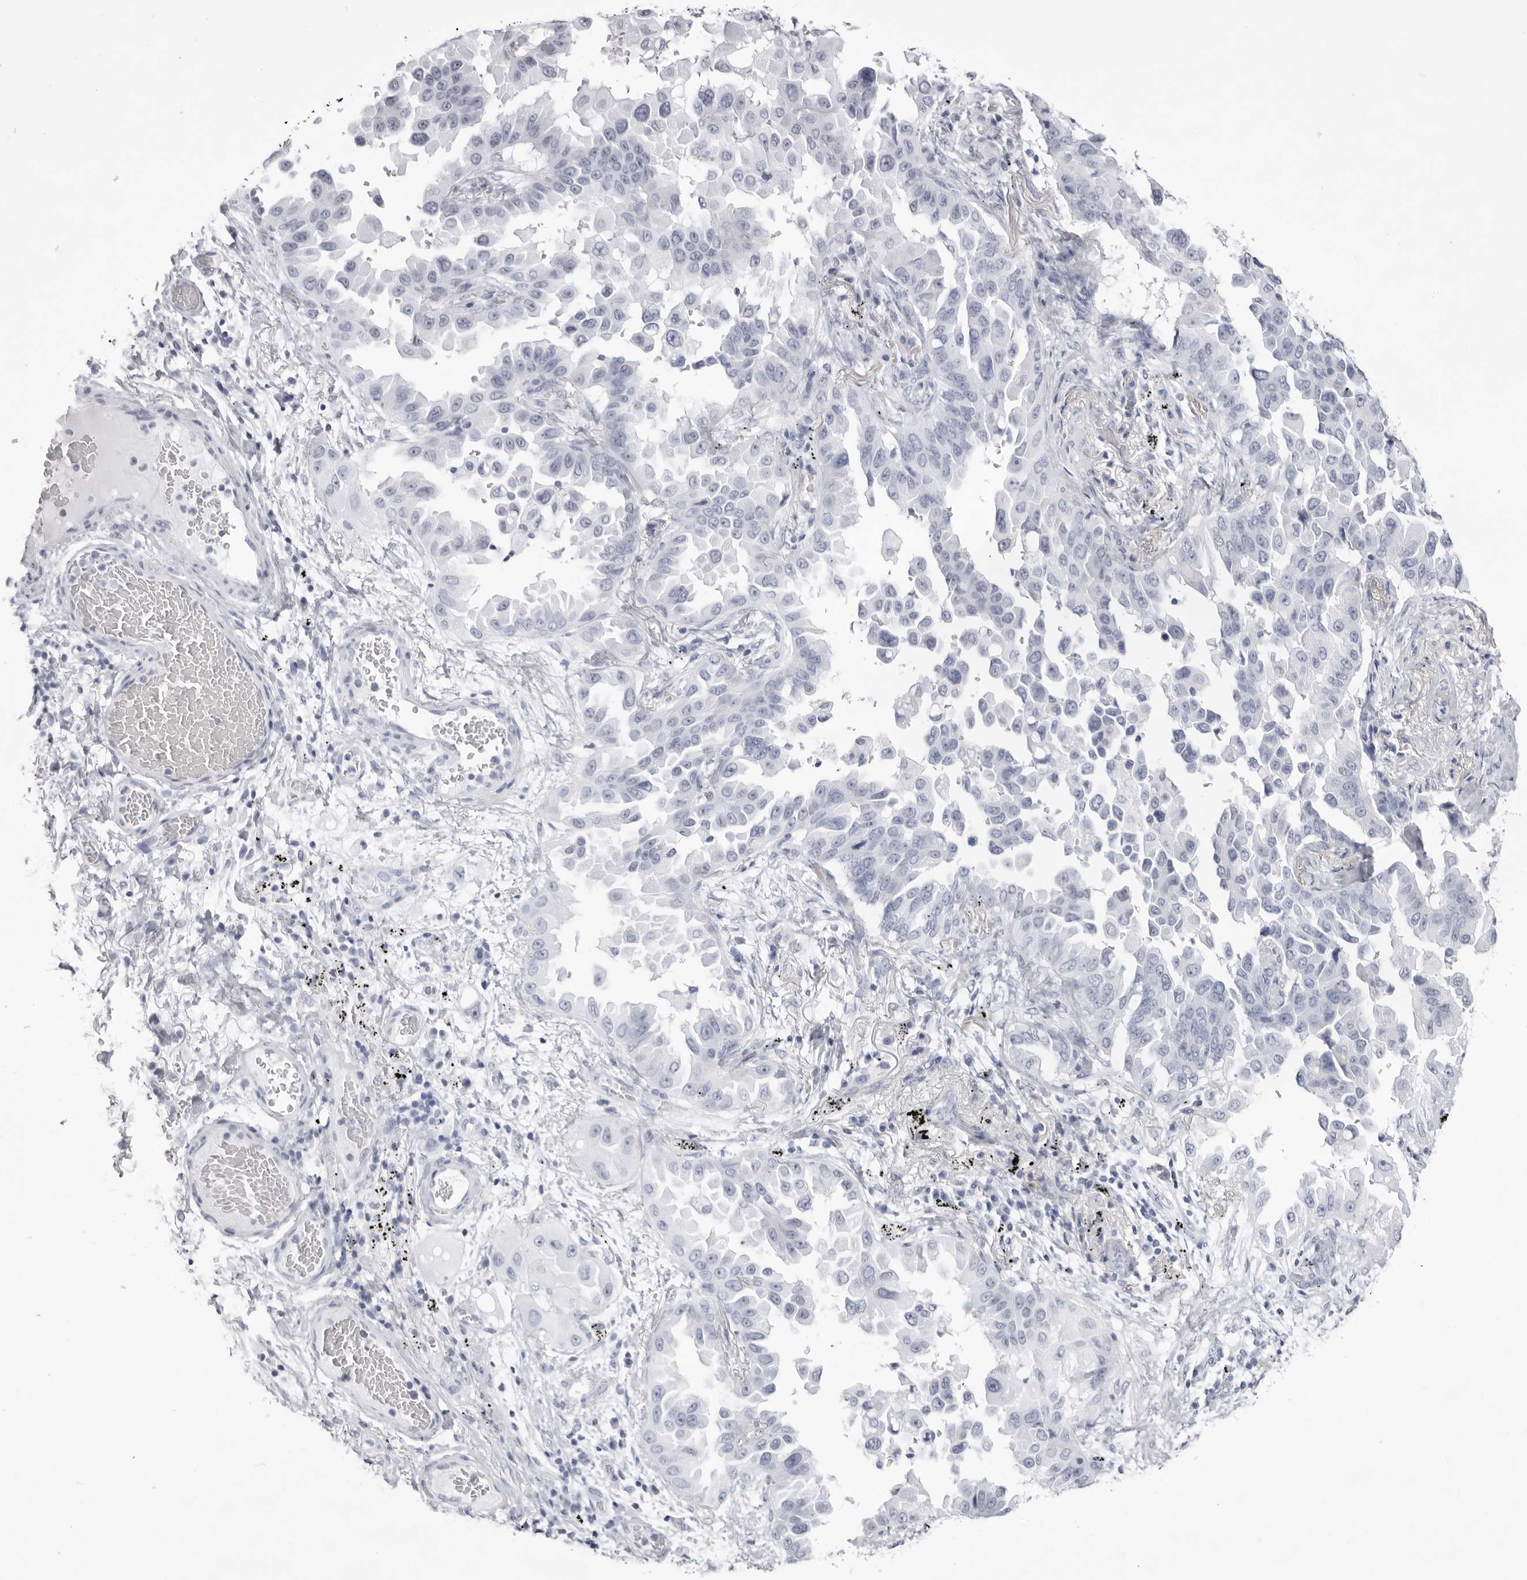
{"staining": {"intensity": "negative", "quantity": "none", "location": "none"}, "tissue": "lung cancer", "cell_type": "Tumor cells", "image_type": "cancer", "snomed": [{"axis": "morphology", "description": "Adenocarcinoma, NOS"}, {"axis": "topography", "description": "Lung"}], "caption": "An image of lung cancer (adenocarcinoma) stained for a protein exhibits no brown staining in tumor cells. The staining is performed using DAB brown chromogen with nuclei counter-stained in using hematoxylin.", "gene": "TMOD4", "patient": {"sex": "female", "age": 67}}